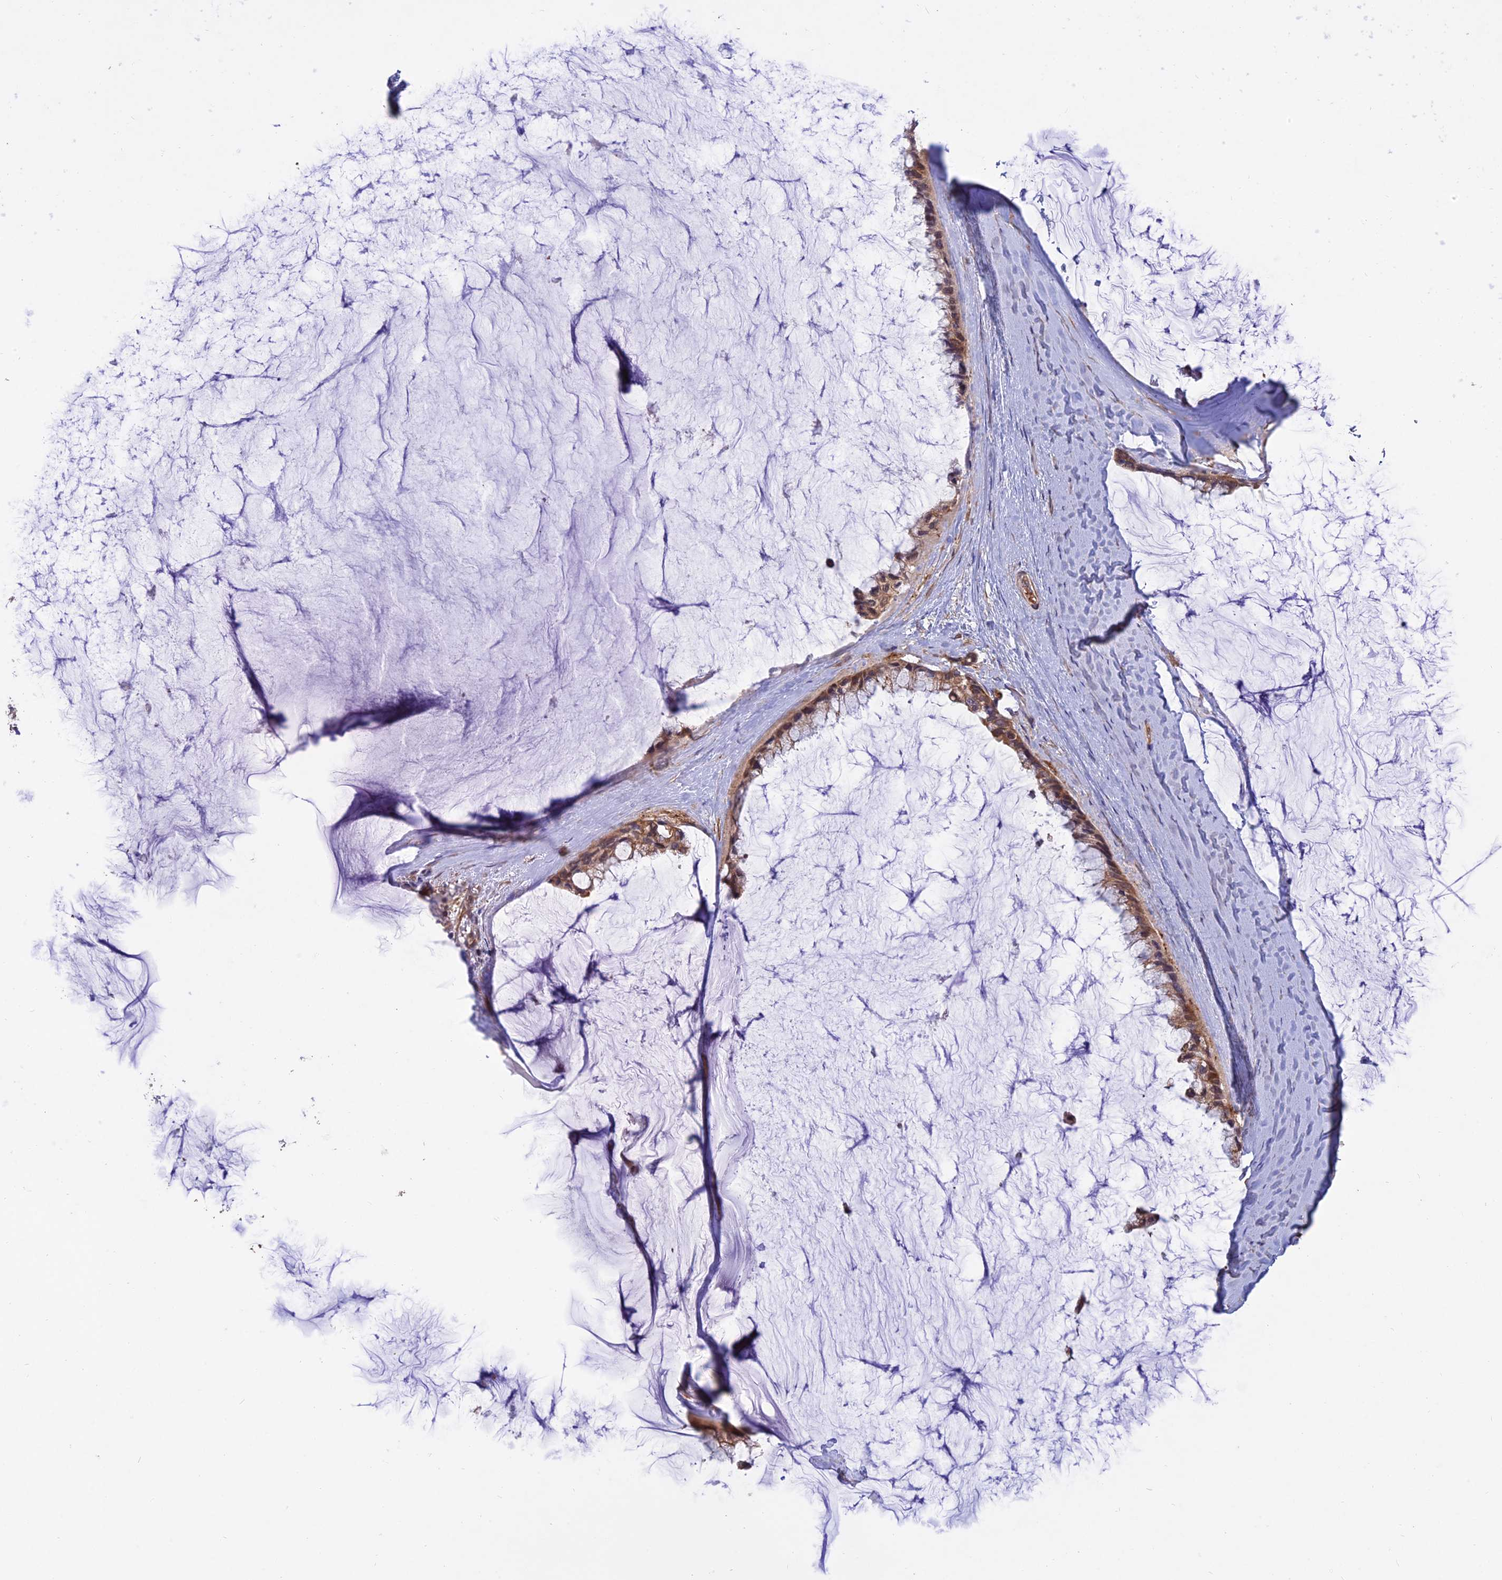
{"staining": {"intensity": "moderate", "quantity": ">75%", "location": "cytoplasmic/membranous,nuclear"}, "tissue": "ovarian cancer", "cell_type": "Tumor cells", "image_type": "cancer", "snomed": [{"axis": "morphology", "description": "Cystadenocarcinoma, mucinous, NOS"}, {"axis": "topography", "description": "Ovary"}], "caption": "A brown stain highlights moderate cytoplasmic/membranous and nuclear staining of a protein in human ovarian cancer tumor cells.", "gene": "PAGR1", "patient": {"sex": "female", "age": 39}}